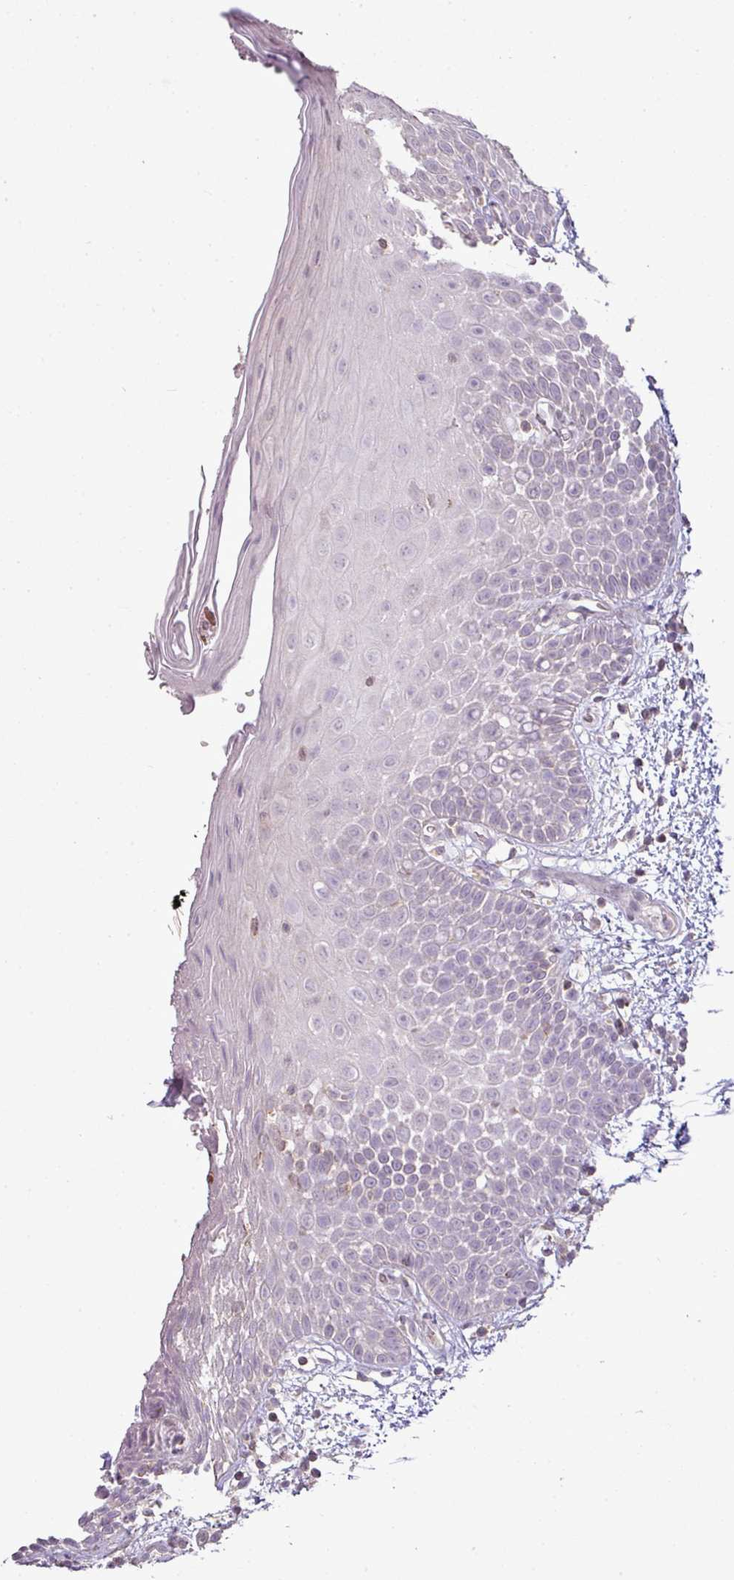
{"staining": {"intensity": "negative", "quantity": "none", "location": "none"}, "tissue": "oral mucosa", "cell_type": "Squamous epithelial cells", "image_type": "normal", "snomed": [{"axis": "morphology", "description": "Normal tissue, NOS"}, {"axis": "morphology", "description": "Squamous cell carcinoma, NOS"}, {"axis": "topography", "description": "Oral tissue"}, {"axis": "topography", "description": "Tounge, NOS"}, {"axis": "topography", "description": "Head-Neck"}], "caption": "There is no significant positivity in squamous epithelial cells of oral mucosa. (DAB (3,3'-diaminobenzidine) IHC, high magnification).", "gene": "LY9", "patient": {"sex": "male", "age": 76}}